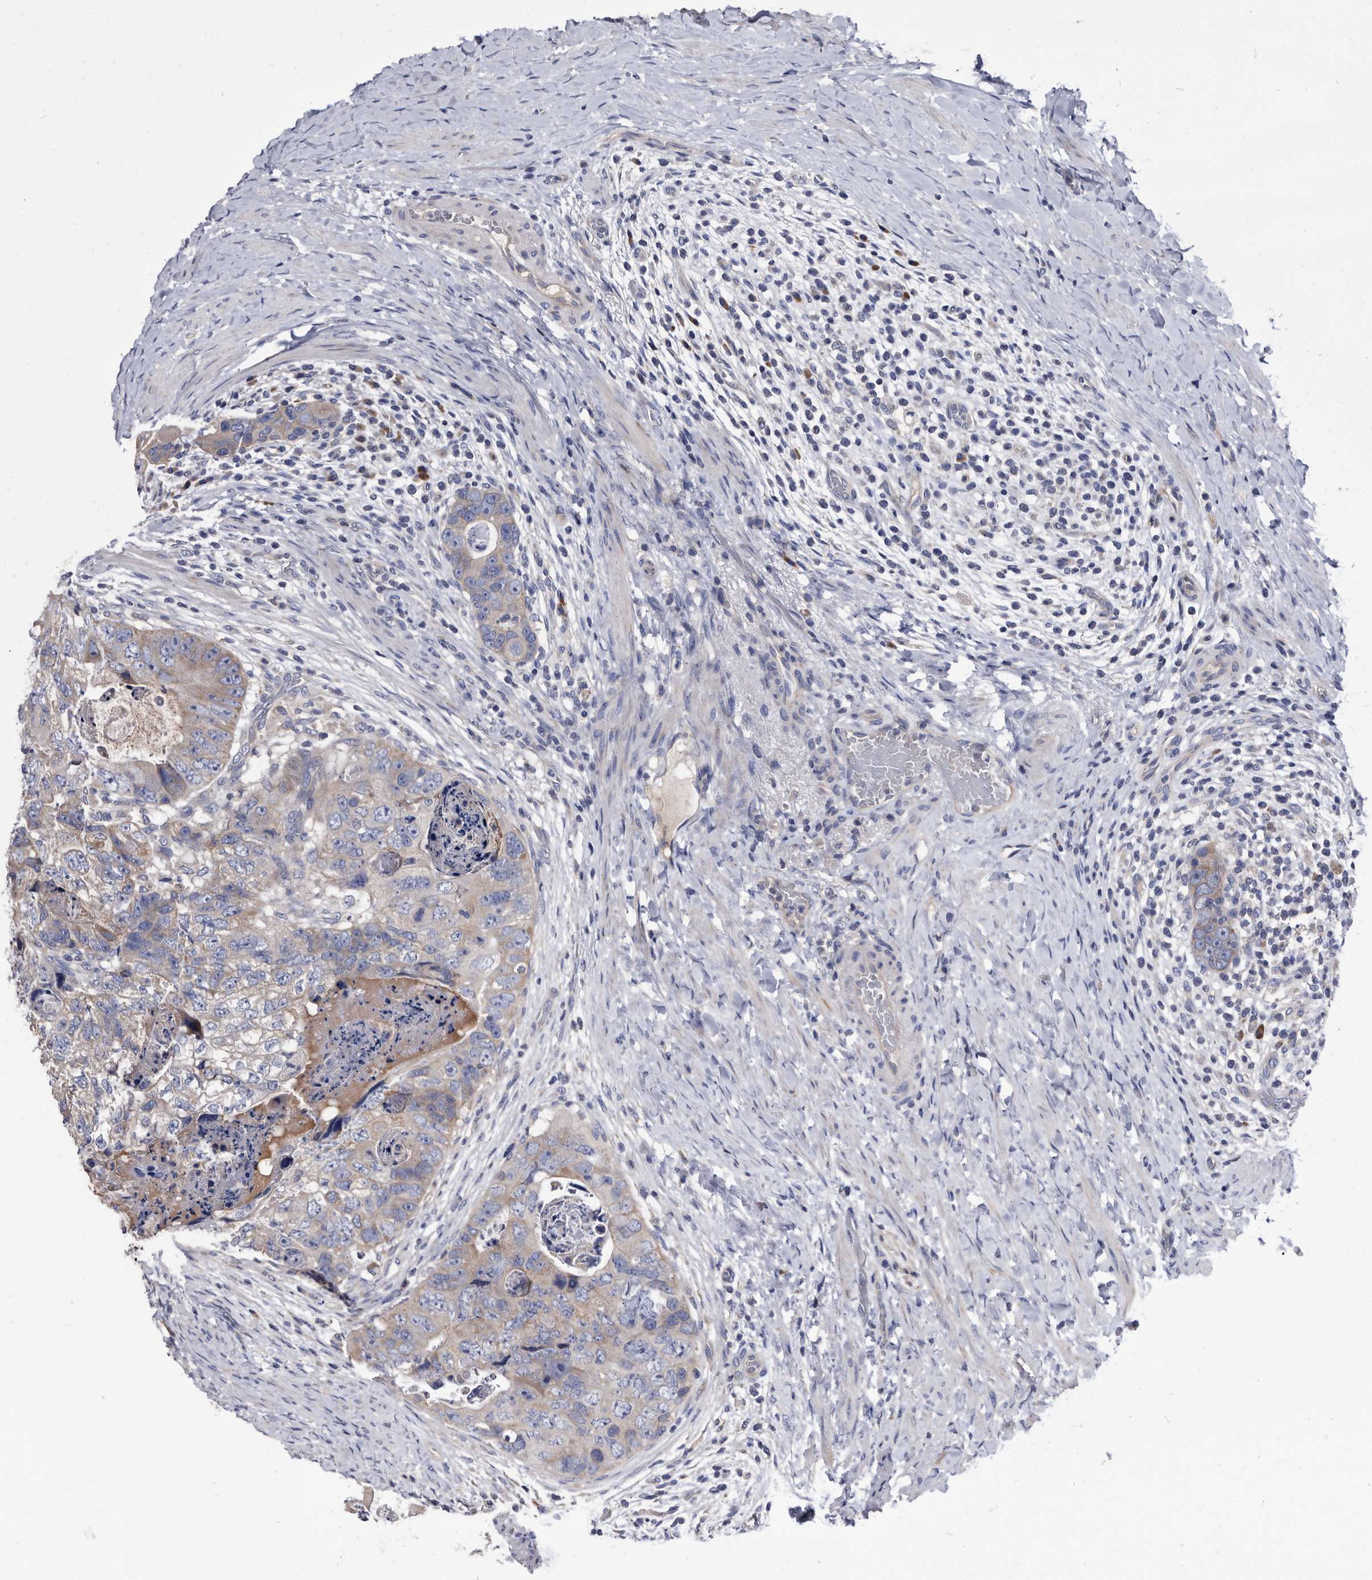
{"staining": {"intensity": "weak", "quantity": ">75%", "location": "cytoplasmic/membranous"}, "tissue": "colorectal cancer", "cell_type": "Tumor cells", "image_type": "cancer", "snomed": [{"axis": "morphology", "description": "Adenocarcinoma, NOS"}, {"axis": "topography", "description": "Rectum"}], "caption": "This is a histology image of IHC staining of colorectal cancer, which shows weak staining in the cytoplasmic/membranous of tumor cells.", "gene": "DTNBP1", "patient": {"sex": "male", "age": 59}}